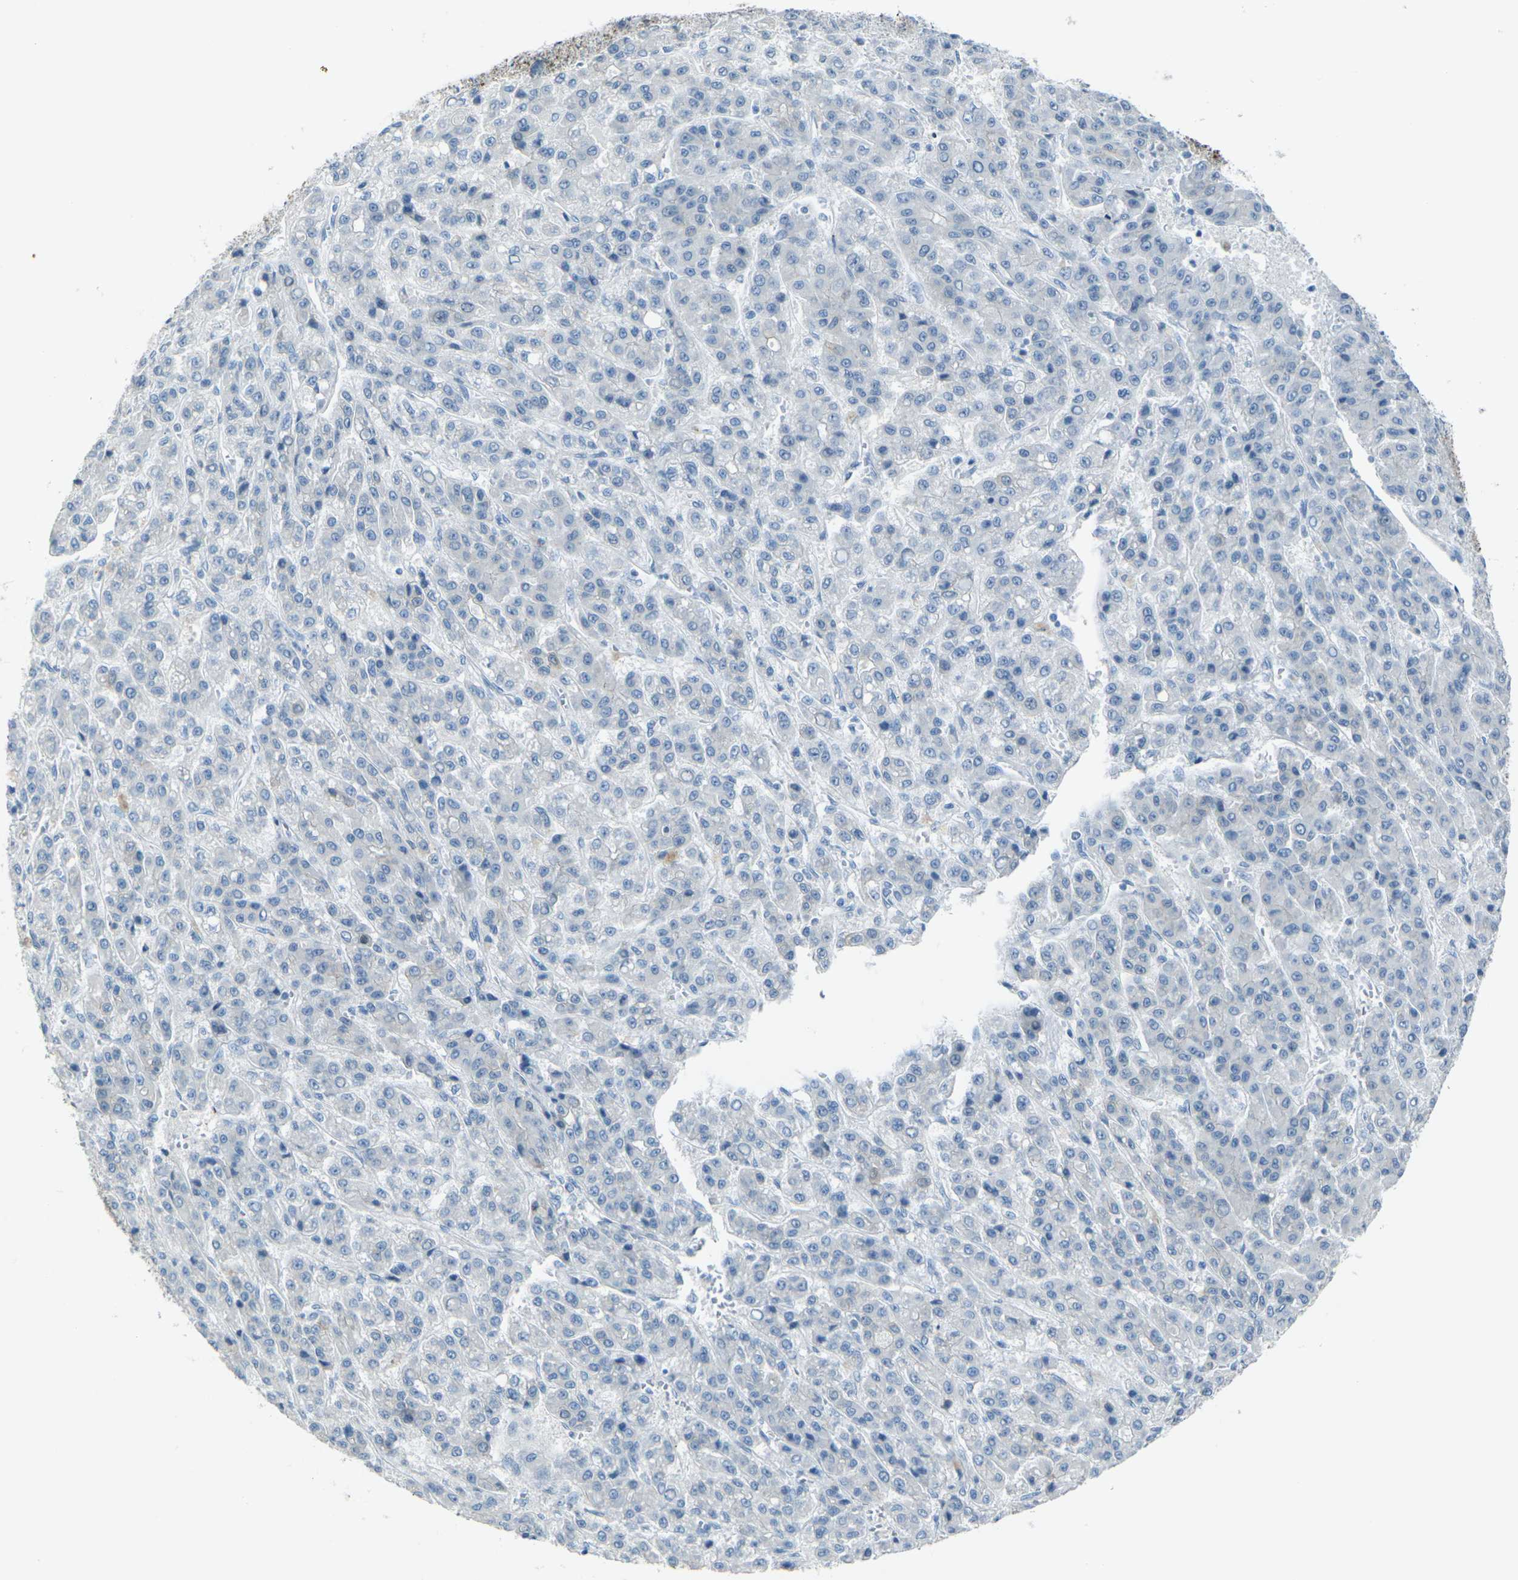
{"staining": {"intensity": "negative", "quantity": "none", "location": "none"}, "tissue": "liver cancer", "cell_type": "Tumor cells", "image_type": "cancer", "snomed": [{"axis": "morphology", "description": "Carcinoma, Hepatocellular, NOS"}, {"axis": "topography", "description": "Liver"}], "caption": "This is an IHC photomicrograph of liver cancer. There is no expression in tumor cells.", "gene": "ANKRD46", "patient": {"sex": "male", "age": 70}}